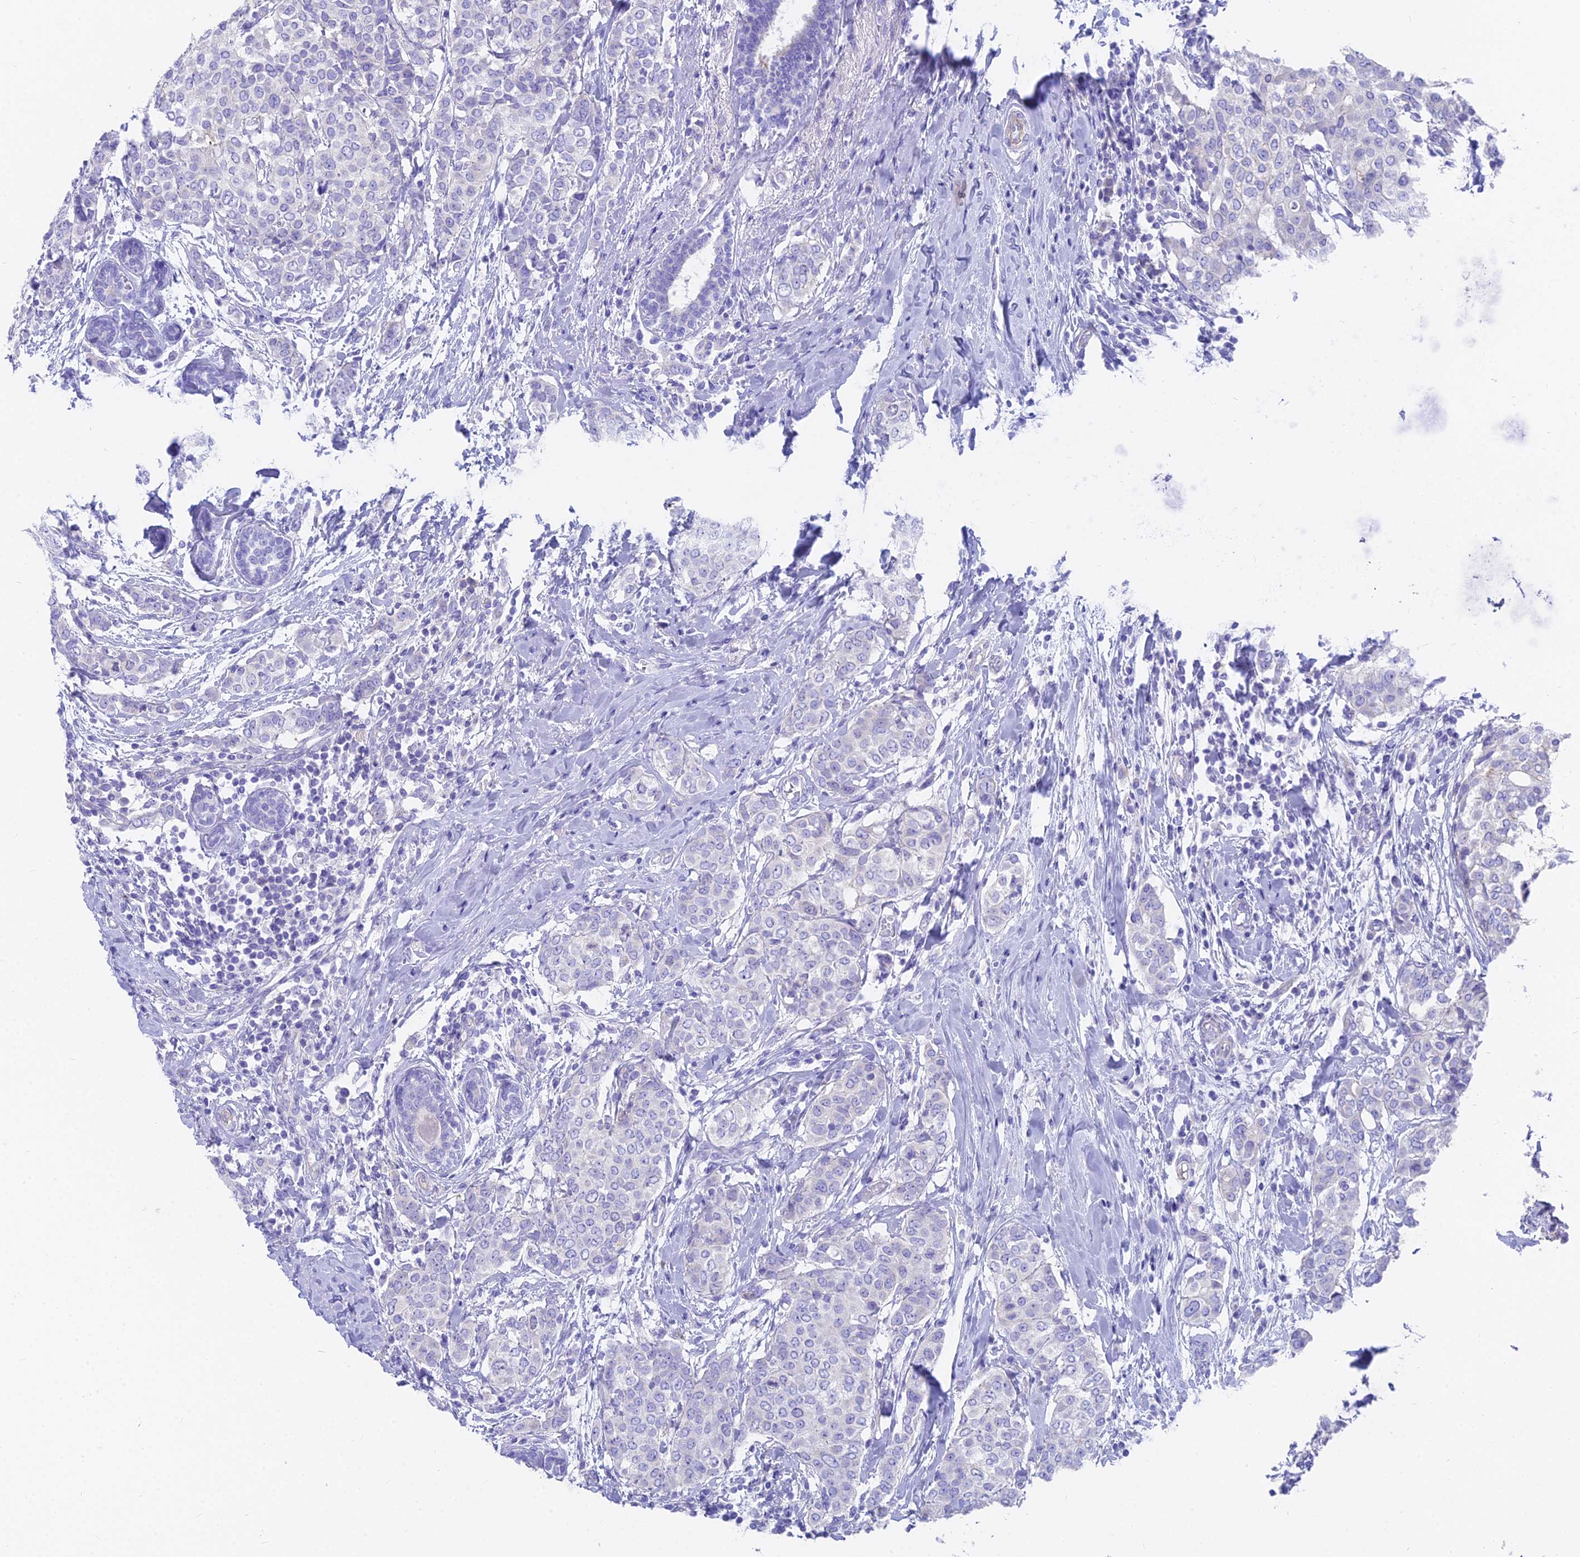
{"staining": {"intensity": "negative", "quantity": "none", "location": "none"}, "tissue": "breast cancer", "cell_type": "Tumor cells", "image_type": "cancer", "snomed": [{"axis": "morphology", "description": "Lobular carcinoma"}, {"axis": "topography", "description": "Breast"}], "caption": "This is a micrograph of immunohistochemistry (IHC) staining of breast cancer (lobular carcinoma), which shows no positivity in tumor cells. (DAB IHC with hematoxylin counter stain).", "gene": "FAM168B", "patient": {"sex": "female", "age": 51}}